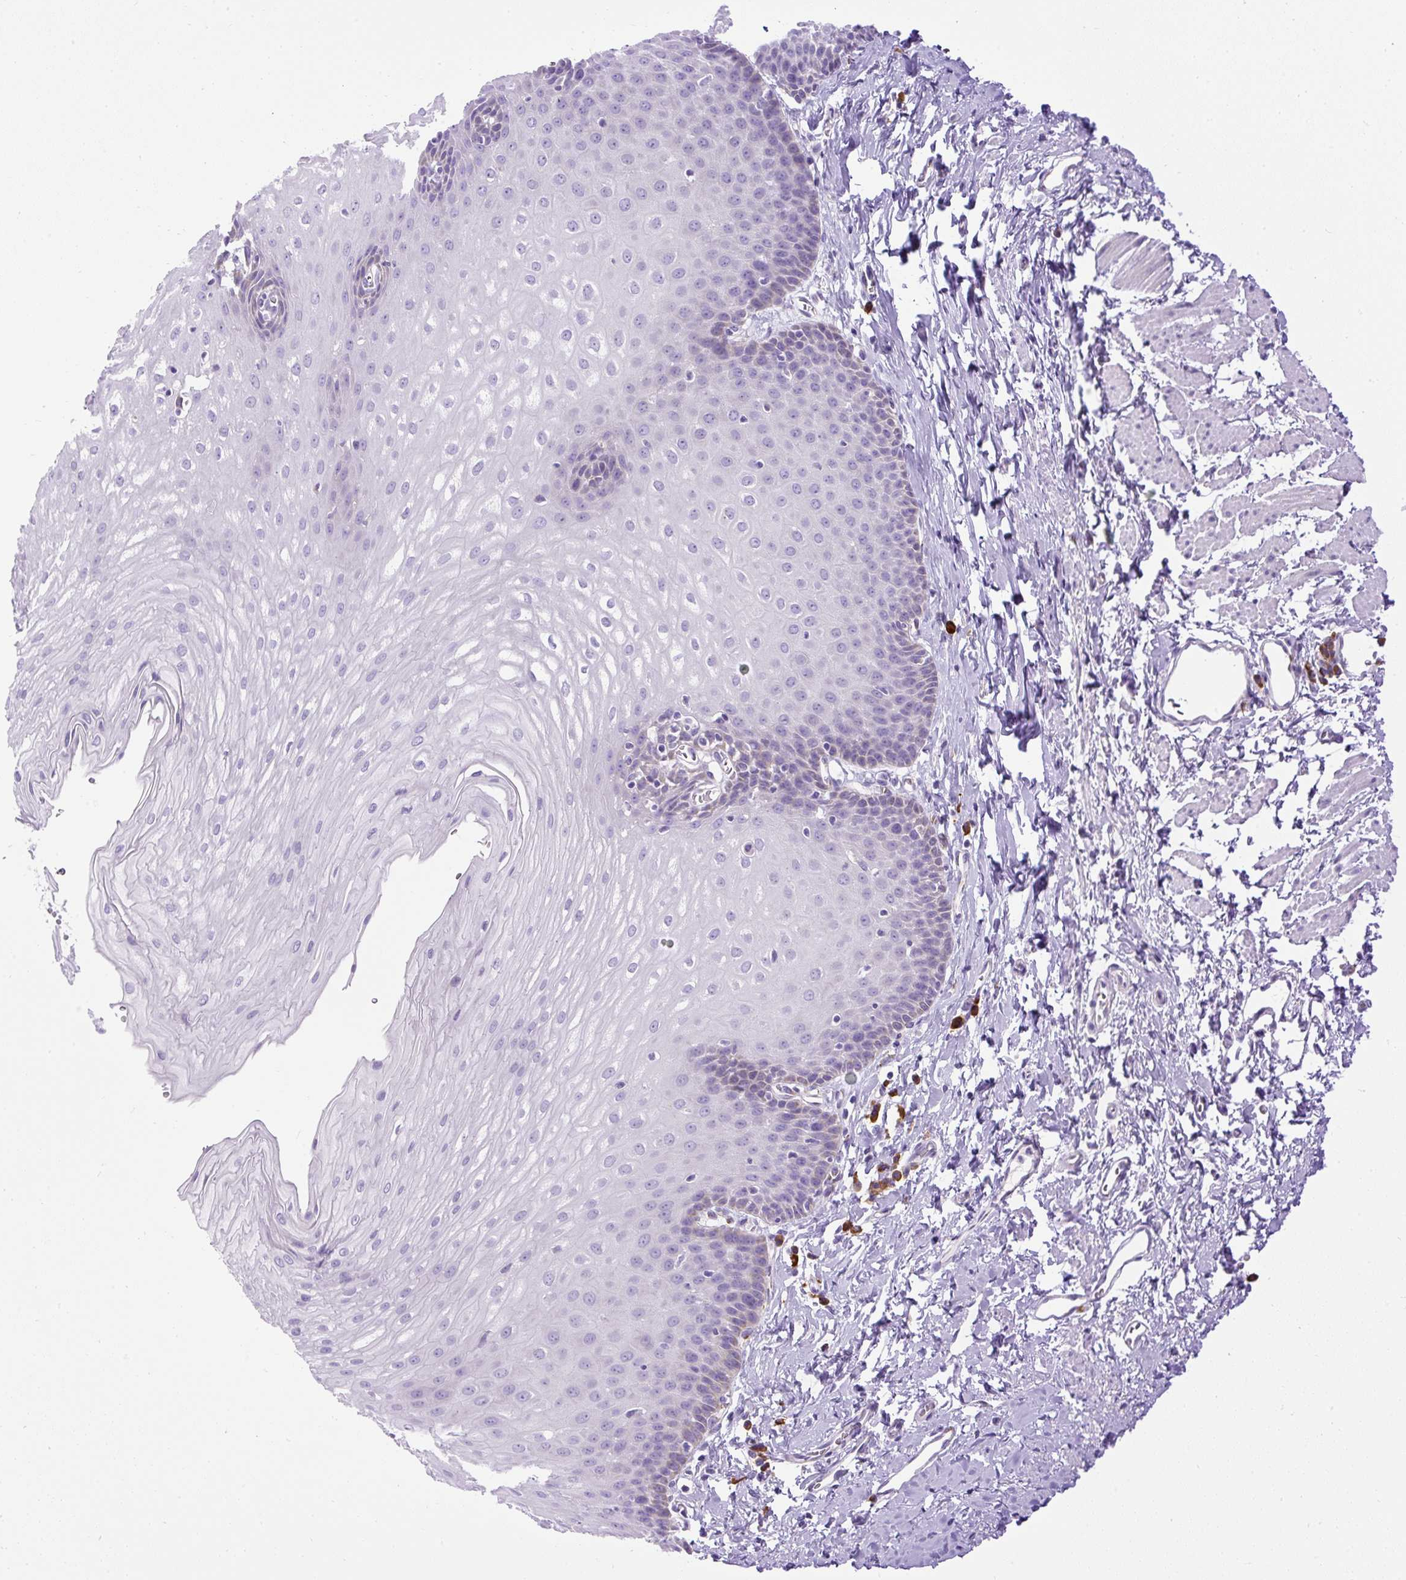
{"staining": {"intensity": "negative", "quantity": "none", "location": "none"}, "tissue": "esophagus", "cell_type": "Squamous epithelial cells", "image_type": "normal", "snomed": [{"axis": "morphology", "description": "Normal tissue, NOS"}, {"axis": "topography", "description": "Esophagus"}], "caption": "Image shows no protein expression in squamous epithelial cells of normal esophagus.", "gene": "SYBU", "patient": {"sex": "male", "age": 70}}